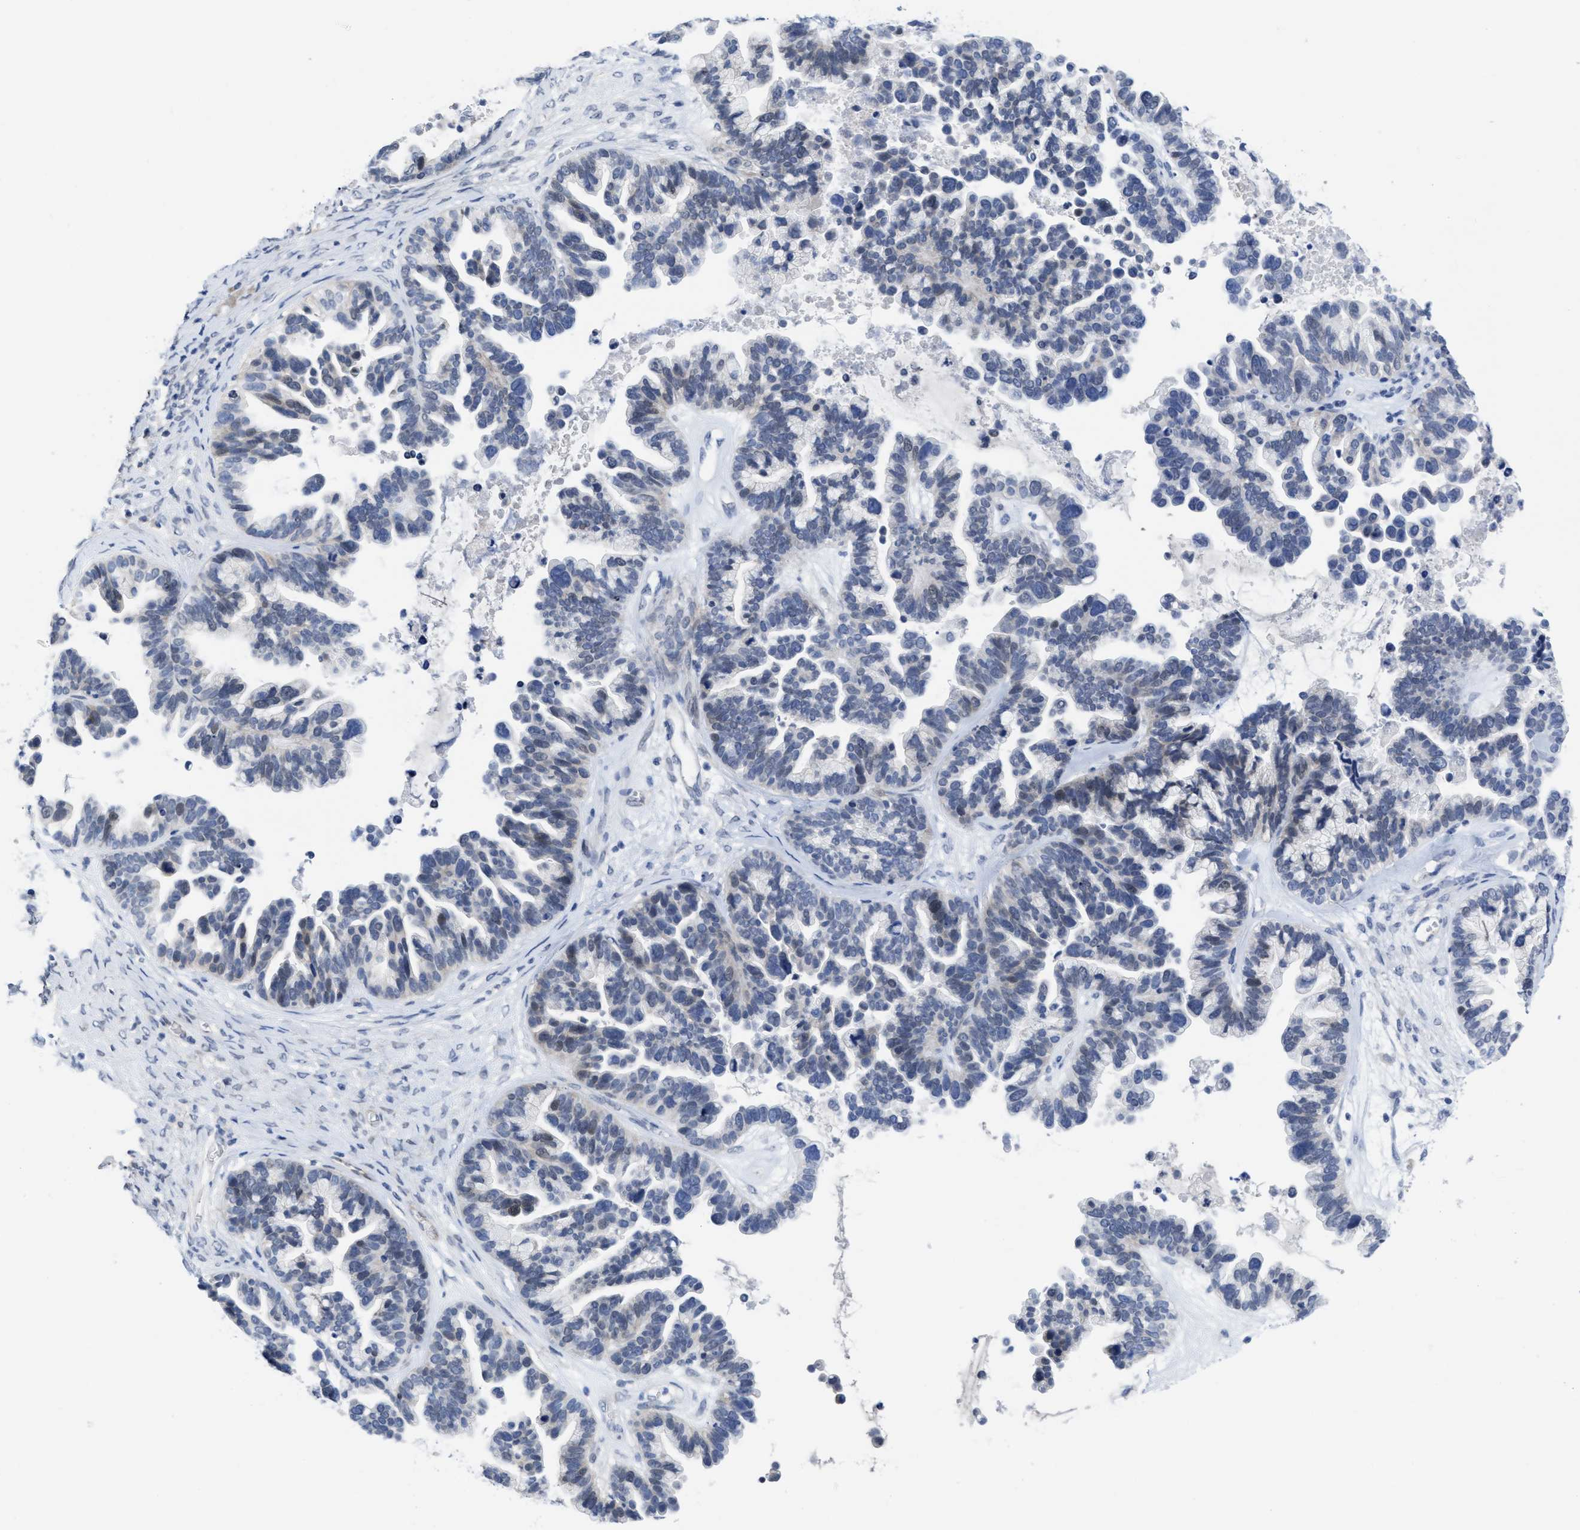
{"staining": {"intensity": "weak", "quantity": "<25%", "location": "nuclear"}, "tissue": "ovarian cancer", "cell_type": "Tumor cells", "image_type": "cancer", "snomed": [{"axis": "morphology", "description": "Cystadenocarcinoma, serous, NOS"}, {"axis": "topography", "description": "Ovary"}], "caption": "This is an immunohistochemistry histopathology image of human ovarian cancer. There is no staining in tumor cells.", "gene": "ACKR1", "patient": {"sex": "female", "age": 56}}